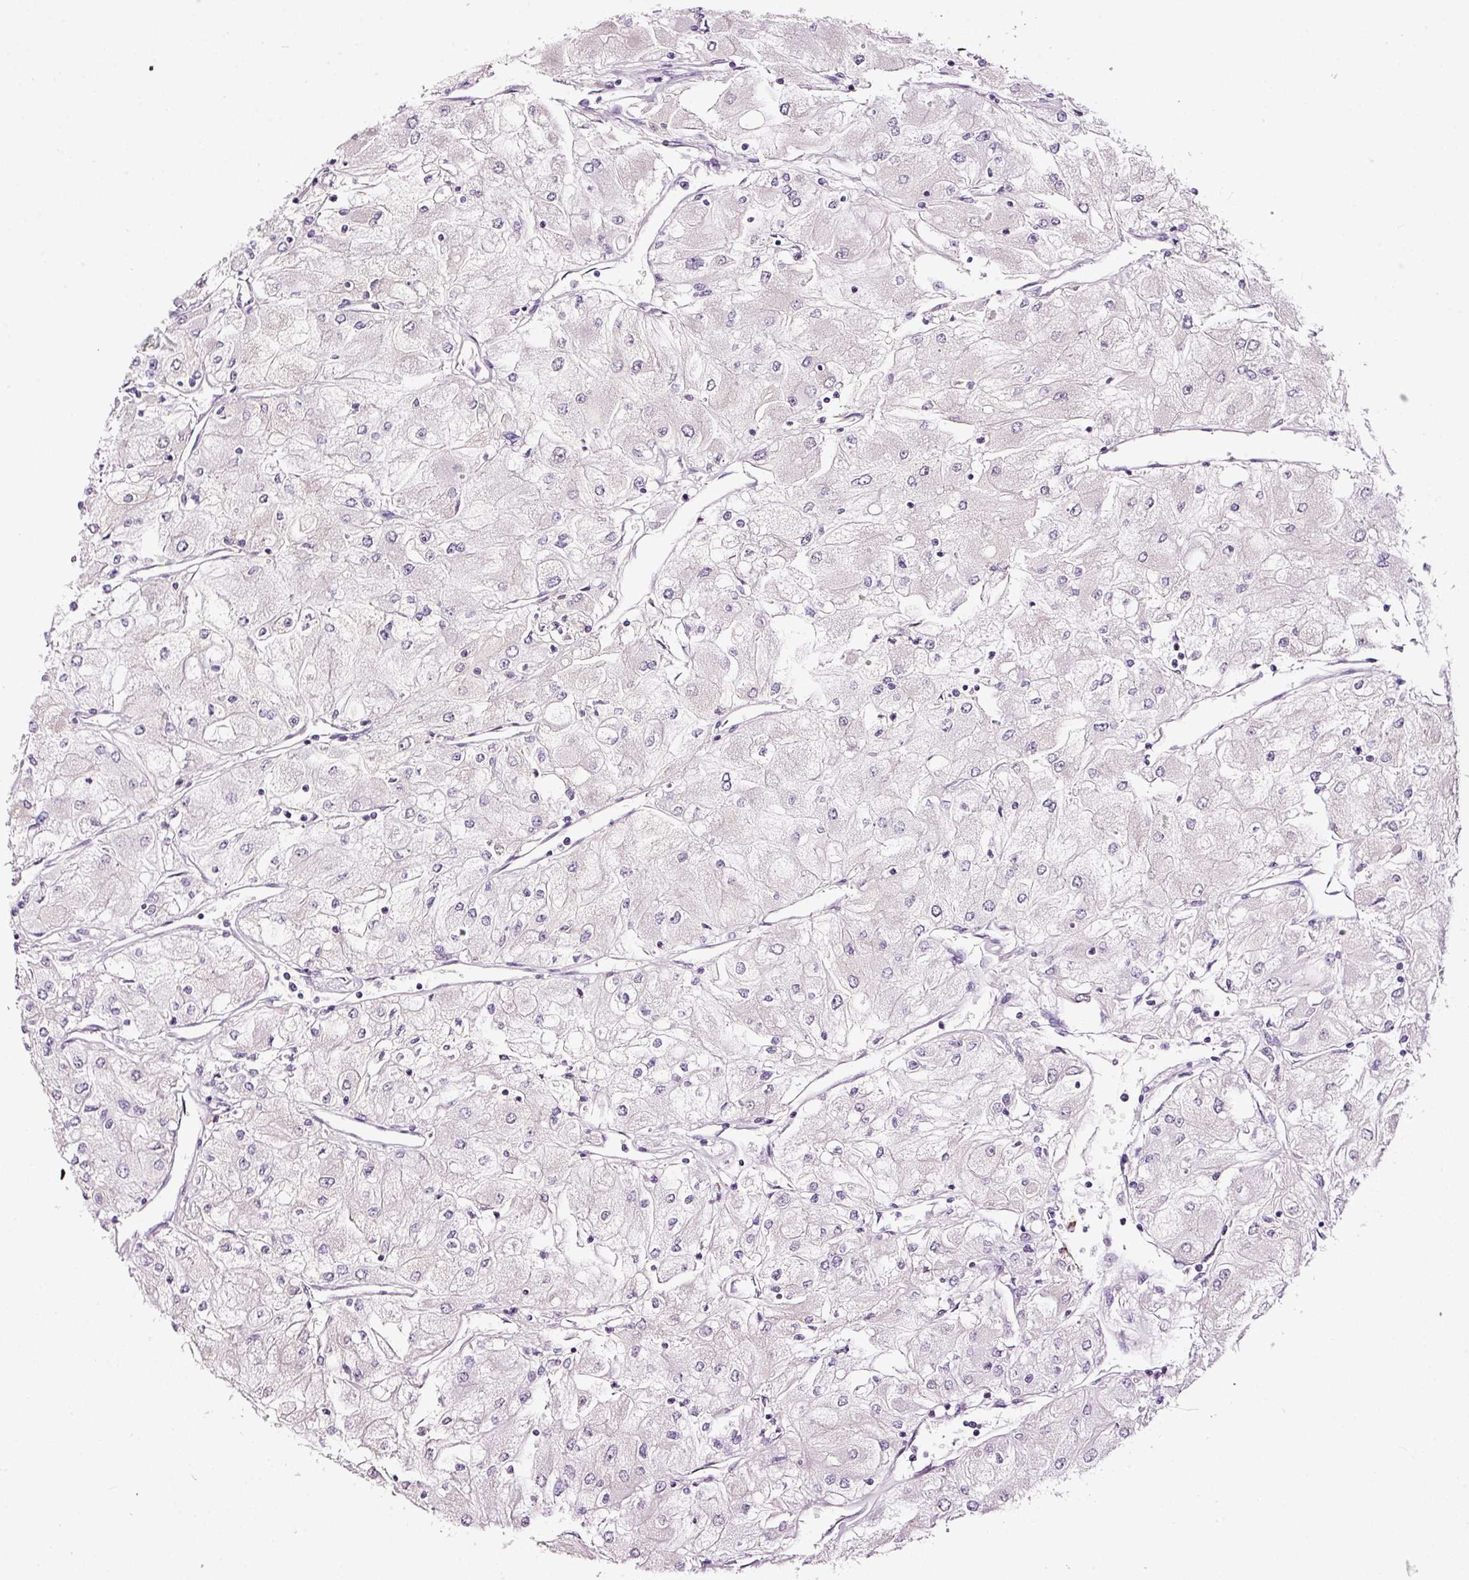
{"staining": {"intensity": "negative", "quantity": "none", "location": "none"}, "tissue": "renal cancer", "cell_type": "Tumor cells", "image_type": "cancer", "snomed": [{"axis": "morphology", "description": "Adenocarcinoma, NOS"}, {"axis": "topography", "description": "Kidney"}], "caption": "An image of renal cancer (adenocarcinoma) stained for a protein reveals no brown staining in tumor cells.", "gene": "LAMP3", "patient": {"sex": "male", "age": 80}}